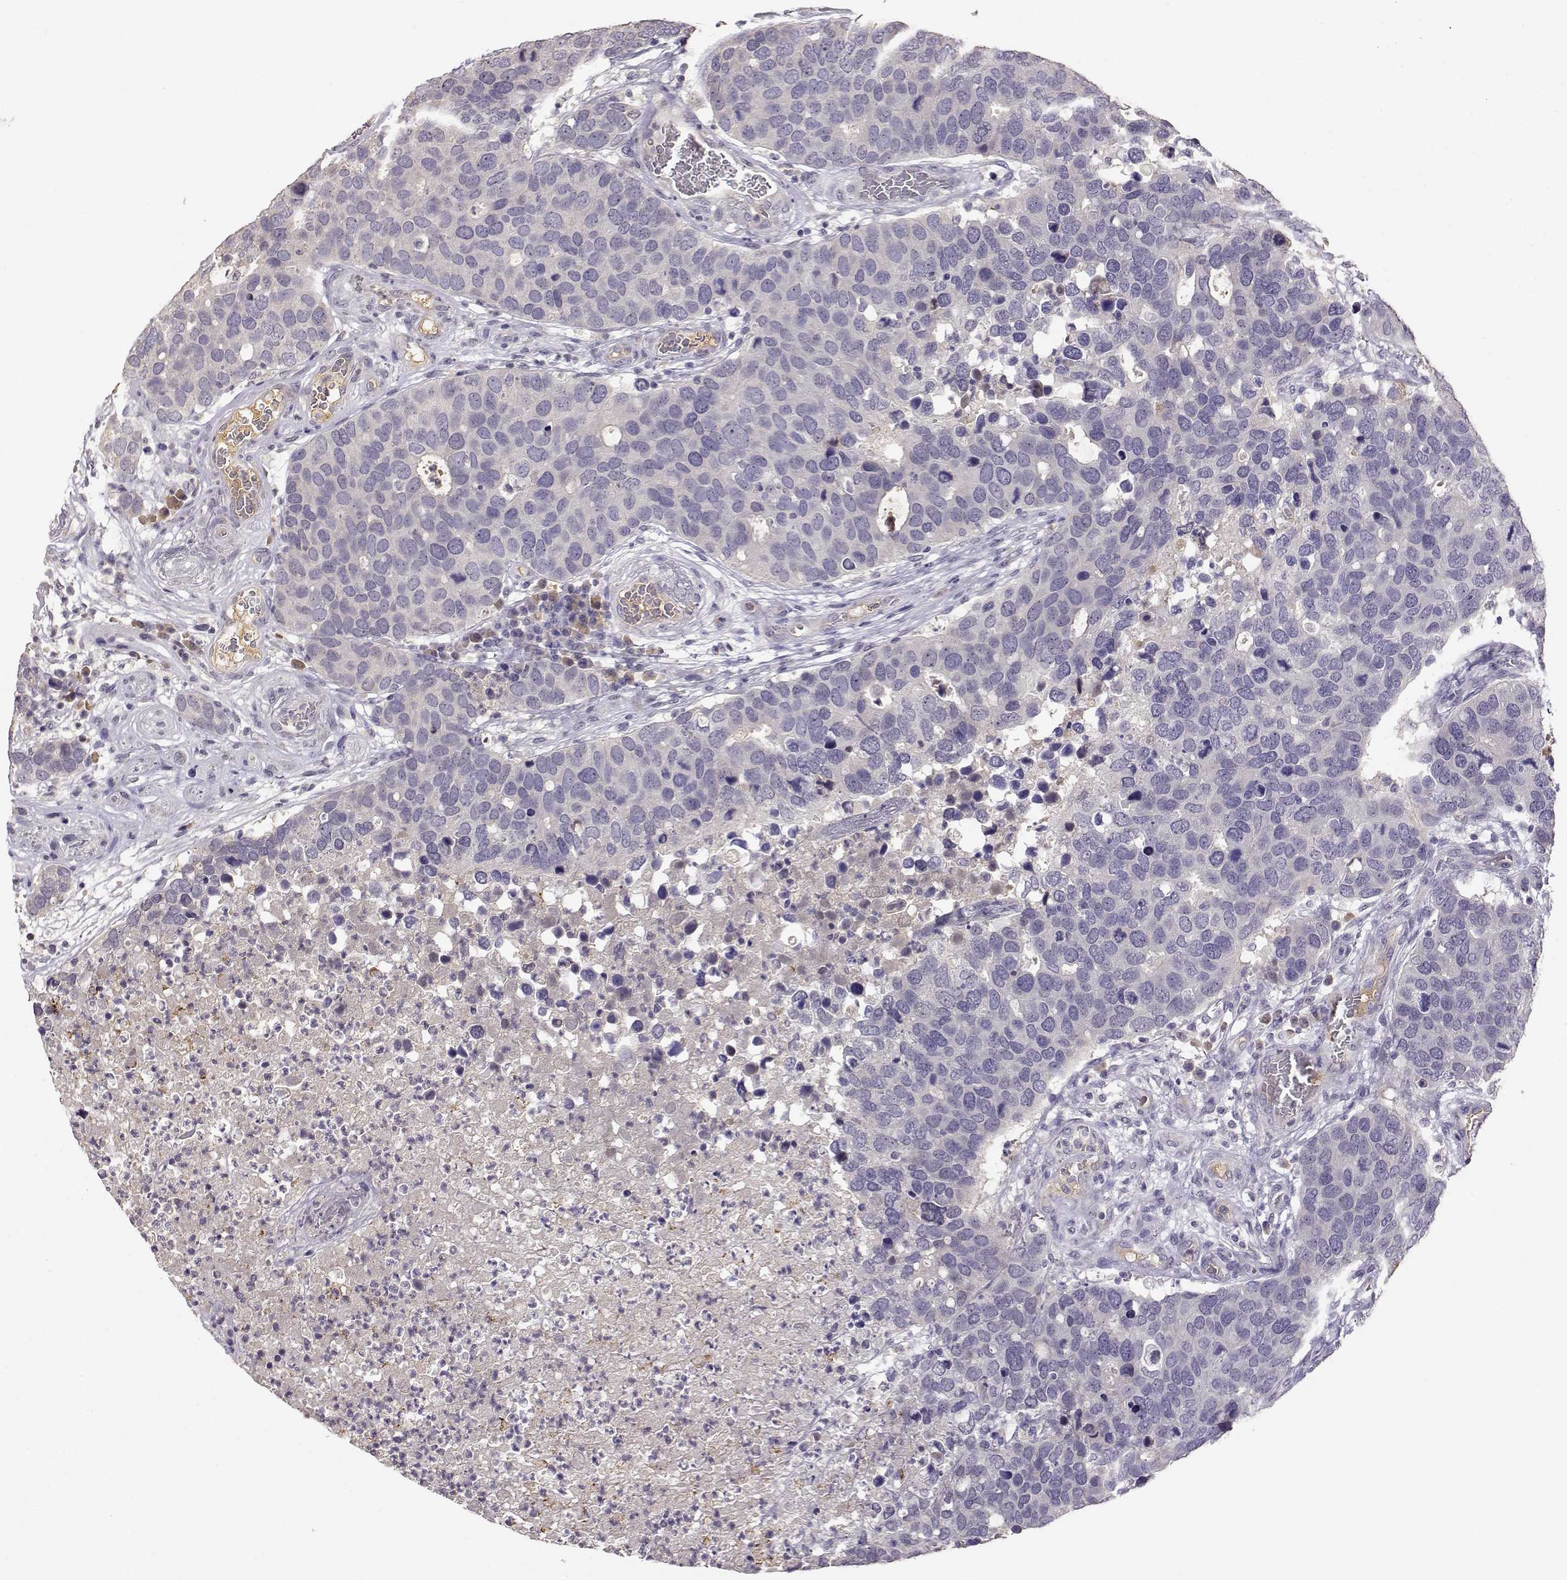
{"staining": {"intensity": "negative", "quantity": "none", "location": "none"}, "tissue": "breast cancer", "cell_type": "Tumor cells", "image_type": "cancer", "snomed": [{"axis": "morphology", "description": "Duct carcinoma"}, {"axis": "topography", "description": "Breast"}], "caption": "Breast cancer (infiltrating ductal carcinoma) was stained to show a protein in brown. There is no significant staining in tumor cells.", "gene": "TACR1", "patient": {"sex": "female", "age": 83}}